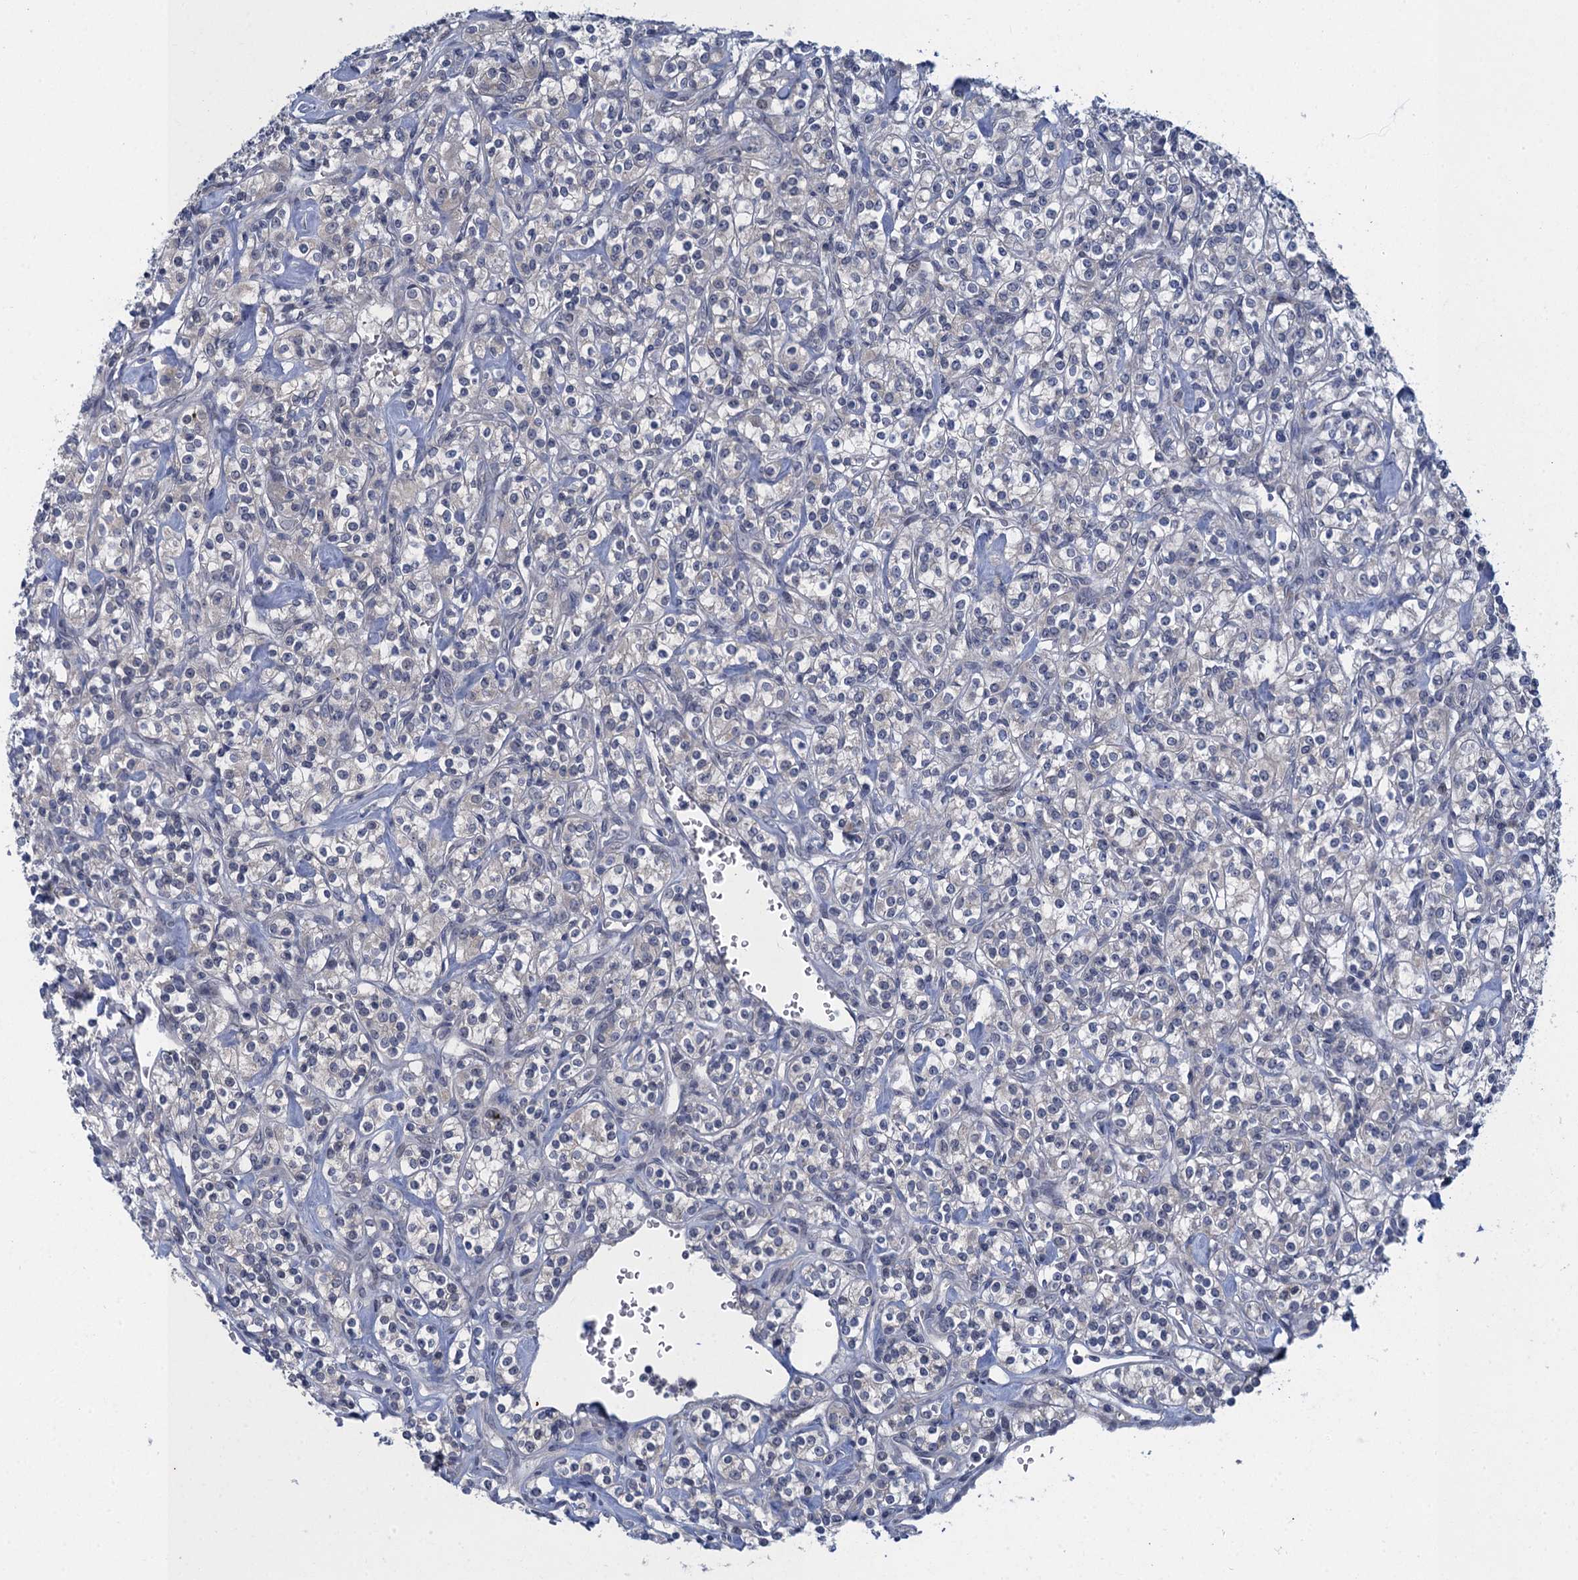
{"staining": {"intensity": "negative", "quantity": "none", "location": "none"}, "tissue": "renal cancer", "cell_type": "Tumor cells", "image_type": "cancer", "snomed": [{"axis": "morphology", "description": "Adenocarcinoma, NOS"}, {"axis": "topography", "description": "Kidney"}], "caption": "Immunohistochemistry photomicrograph of human adenocarcinoma (renal) stained for a protein (brown), which exhibits no expression in tumor cells.", "gene": "MRFAP1", "patient": {"sex": "male", "age": 77}}